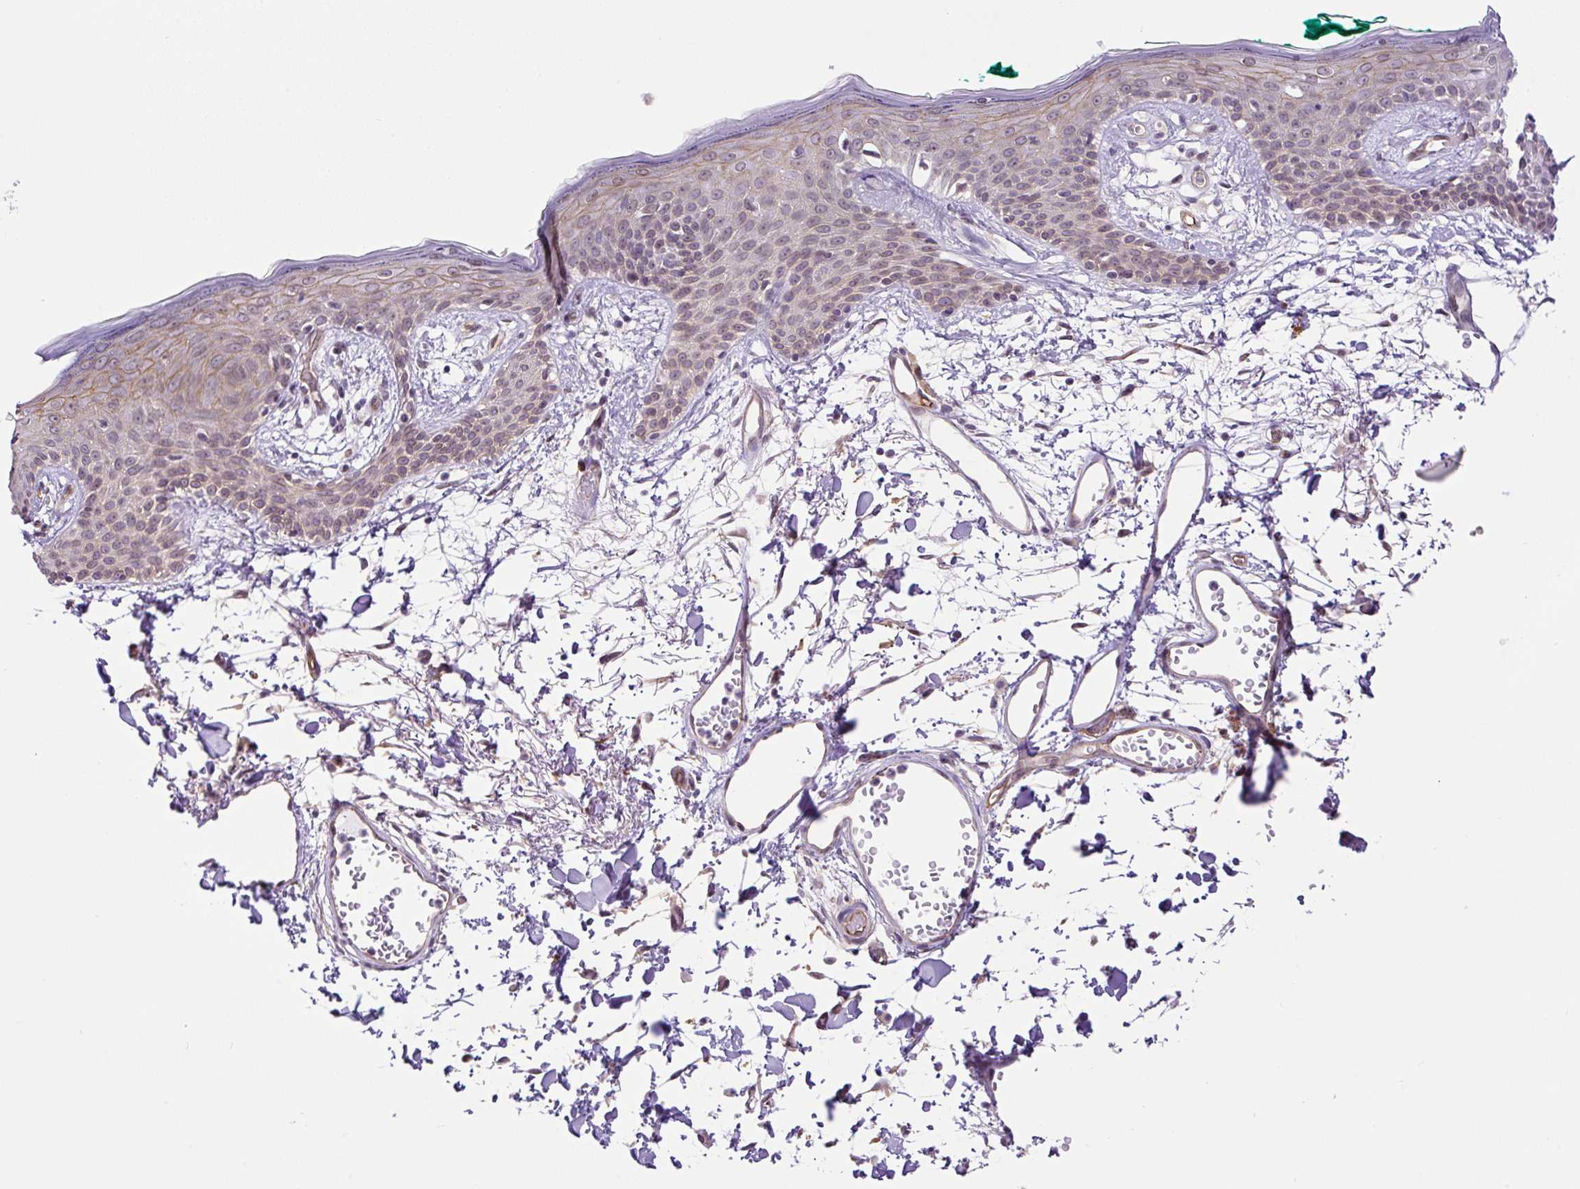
{"staining": {"intensity": "weak", "quantity": "<25%", "location": "nuclear"}, "tissue": "skin", "cell_type": "Fibroblasts", "image_type": "normal", "snomed": [{"axis": "morphology", "description": "Normal tissue, NOS"}, {"axis": "topography", "description": "Skin"}], "caption": "This image is of normal skin stained with immunohistochemistry to label a protein in brown with the nuclei are counter-stained blue. There is no positivity in fibroblasts. (IHC, brightfield microscopy, high magnification).", "gene": "MYO5C", "patient": {"sex": "male", "age": 79}}